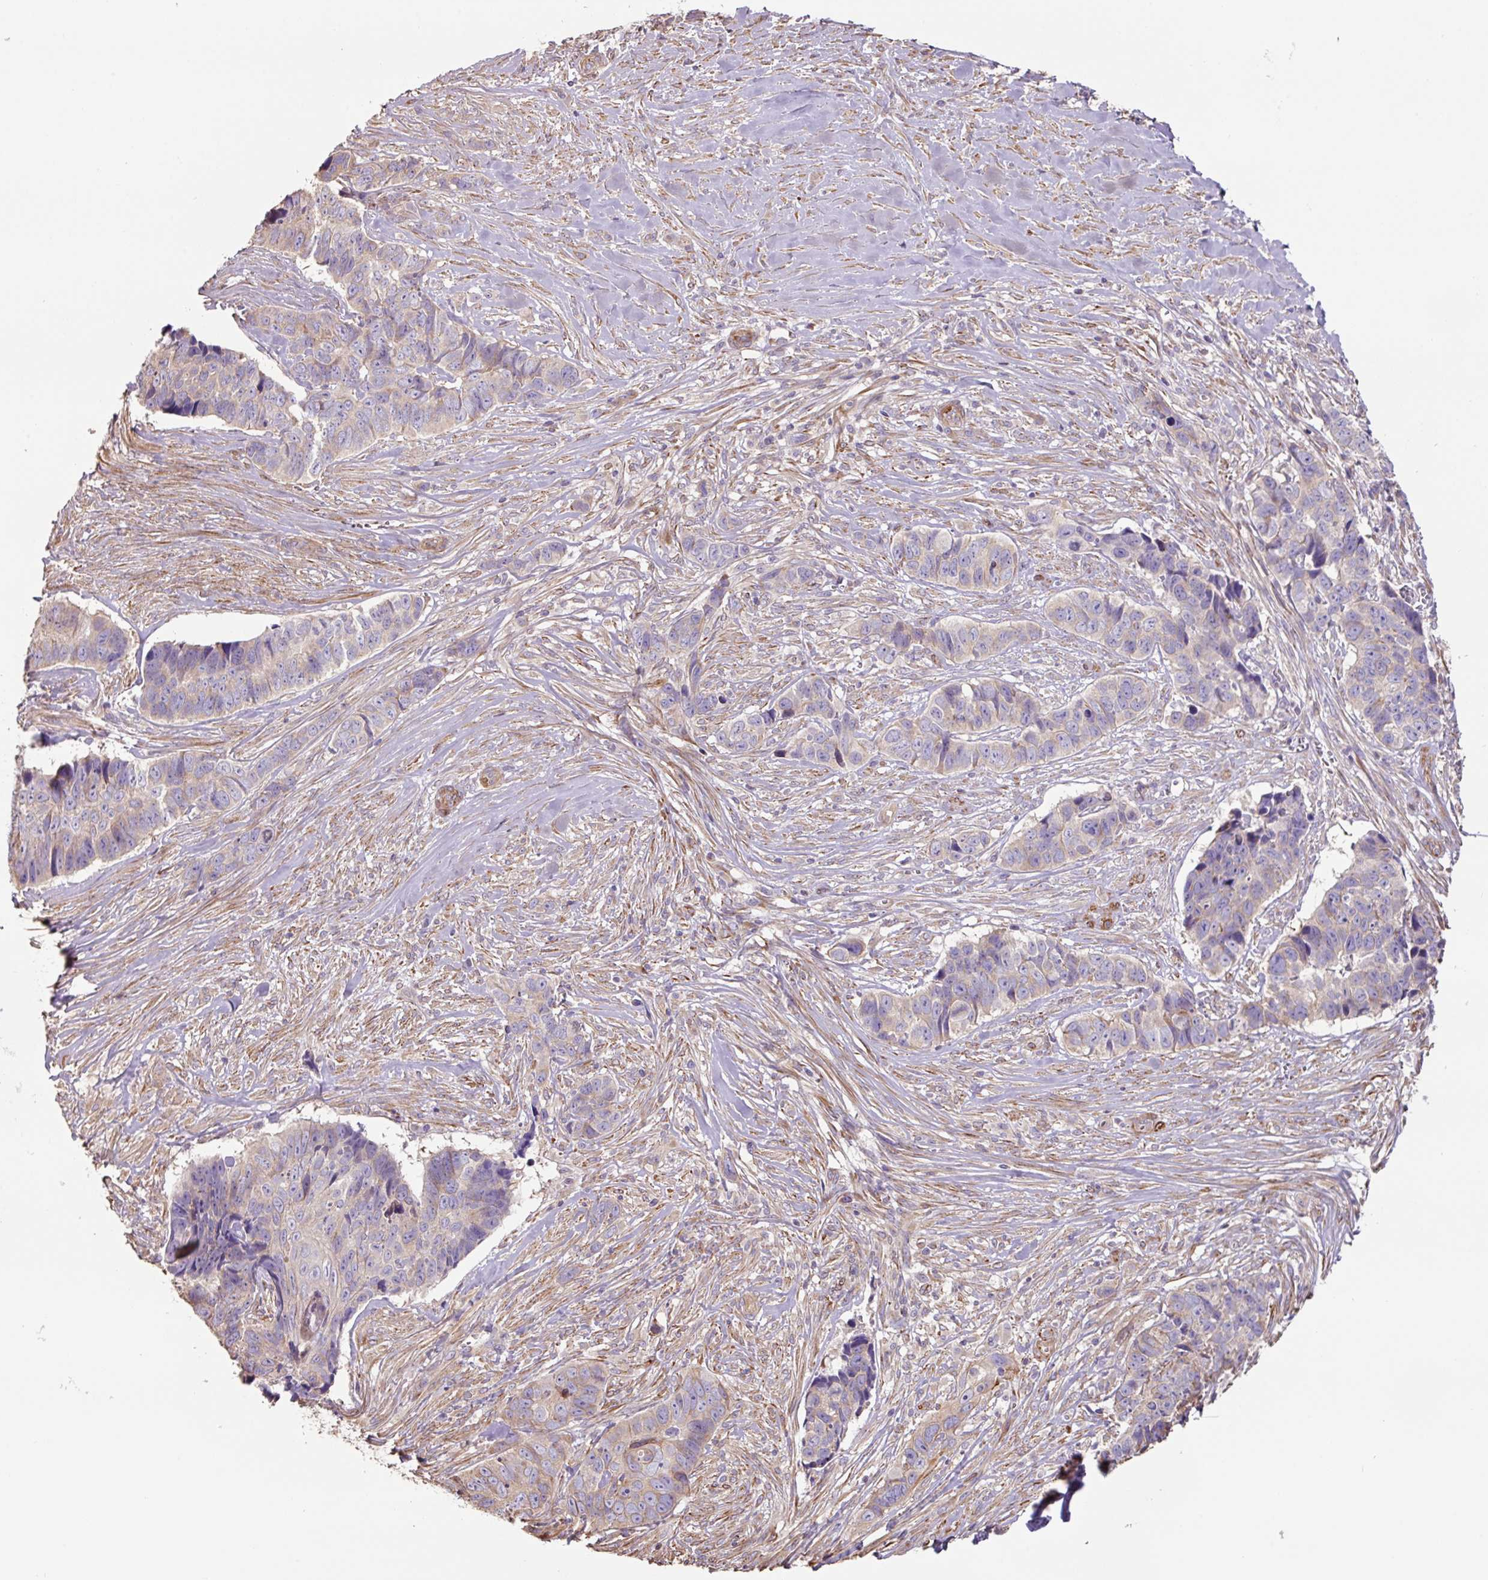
{"staining": {"intensity": "weak", "quantity": "25%-75%", "location": "cytoplasmic/membranous"}, "tissue": "skin cancer", "cell_type": "Tumor cells", "image_type": "cancer", "snomed": [{"axis": "morphology", "description": "Basal cell carcinoma"}, {"axis": "topography", "description": "Skin"}], "caption": "Tumor cells exhibit weak cytoplasmic/membranous staining in about 25%-75% of cells in skin cancer (basal cell carcinoma).", "gene": "MRRF", "patient": {"sex": "female", "age": 82}}